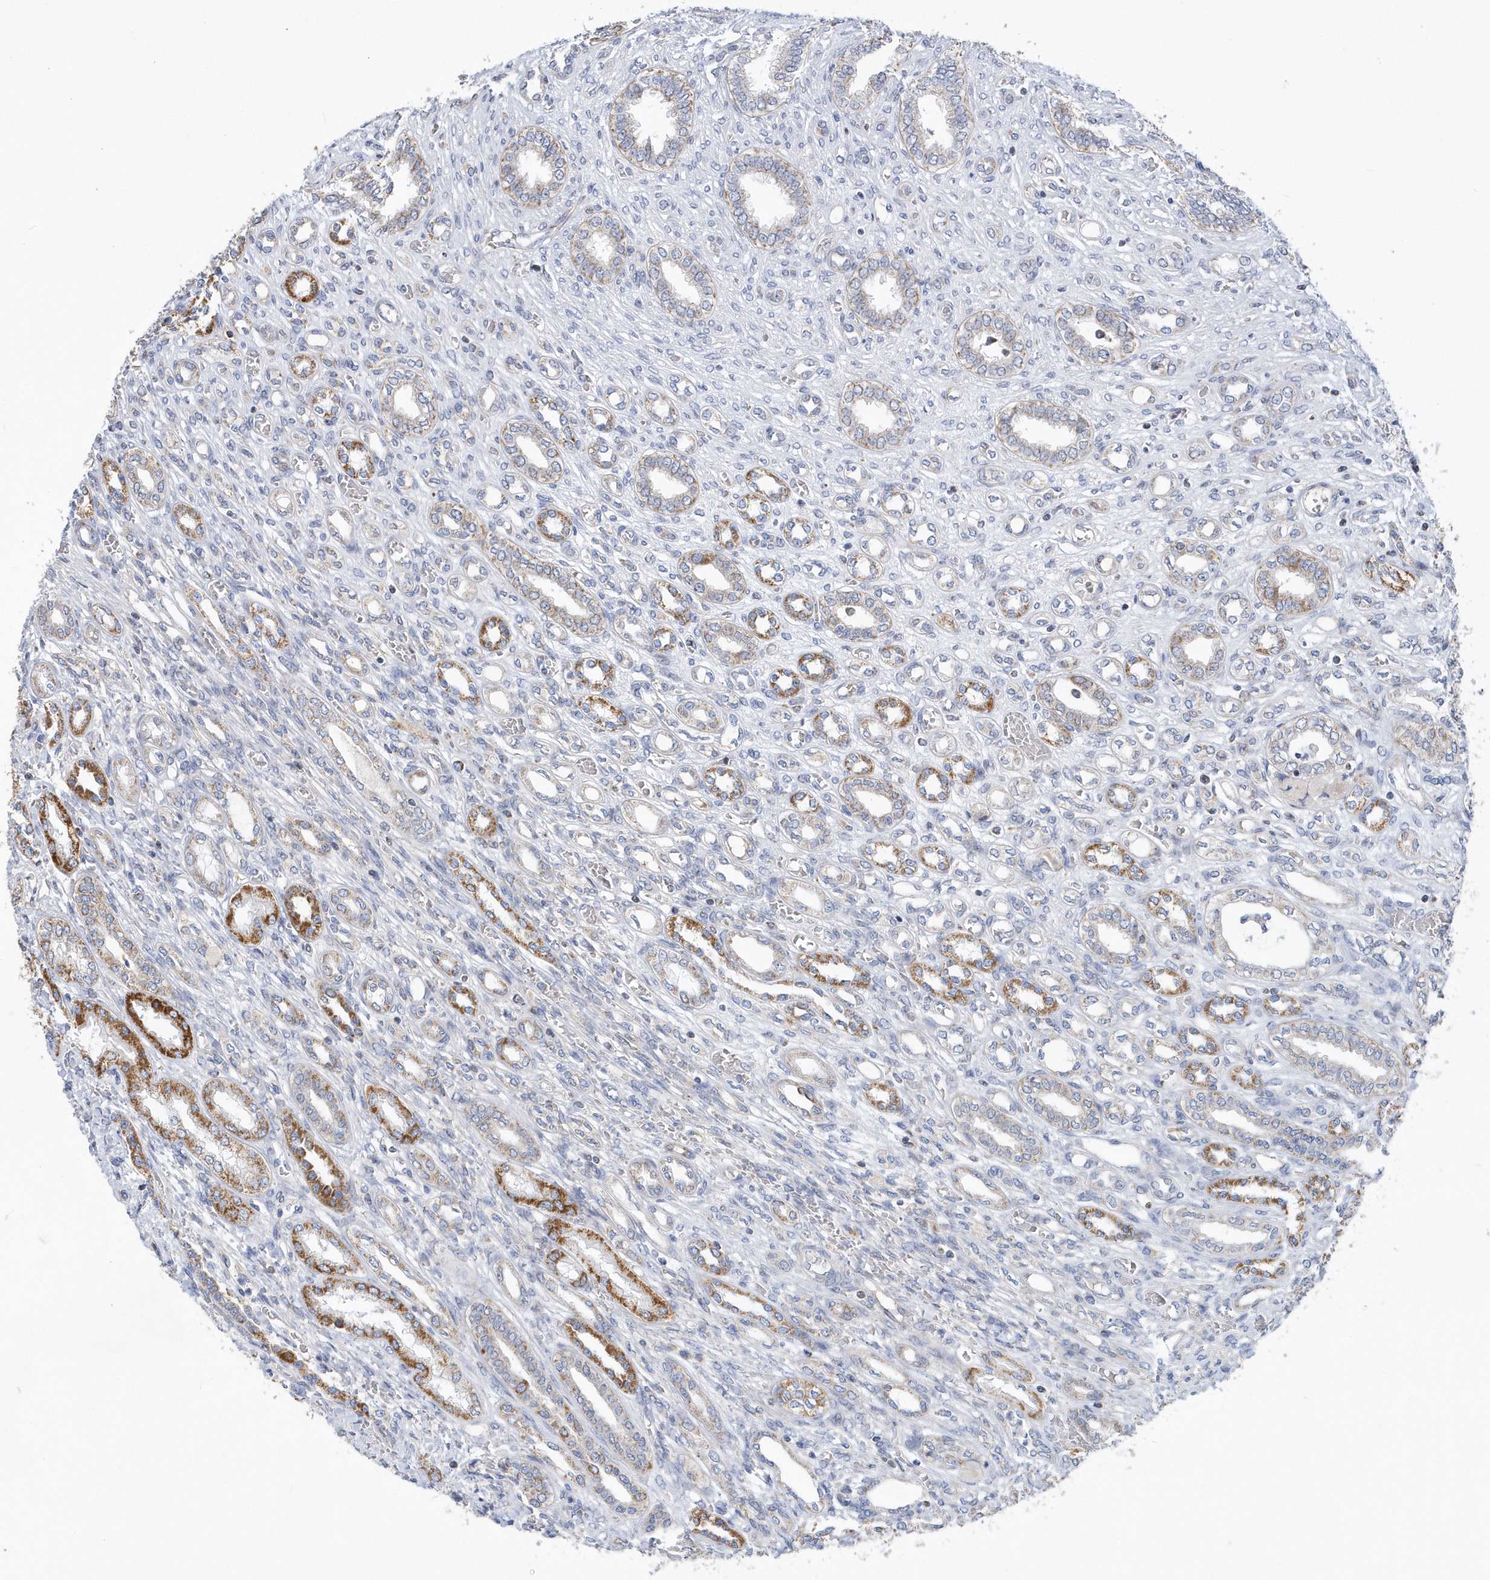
{"staining": {"intensity": "negative", "quantity": "none", "location": "none"}, "tissue": "kidney", "cell_type": "Cells in glomeruli", "image_type": "normal", "snomed": [{"axis": "morphology", "description": "Normal tissue, NOS"}, {"axis": "morphology", "description": "Neoplasm, malignant, NOS"}, {"axis": "topography", "description": "Kidney"}], "caption": "Cells in glomeruli show no significant positivity in benign kidney. (Stains: DAB IHC with hematoxylin counter stain, Microscopy: brightfield microscopy at high magnification).", "gene": "VWA5B2", "patient": {"sex": "female", "age": 1}}